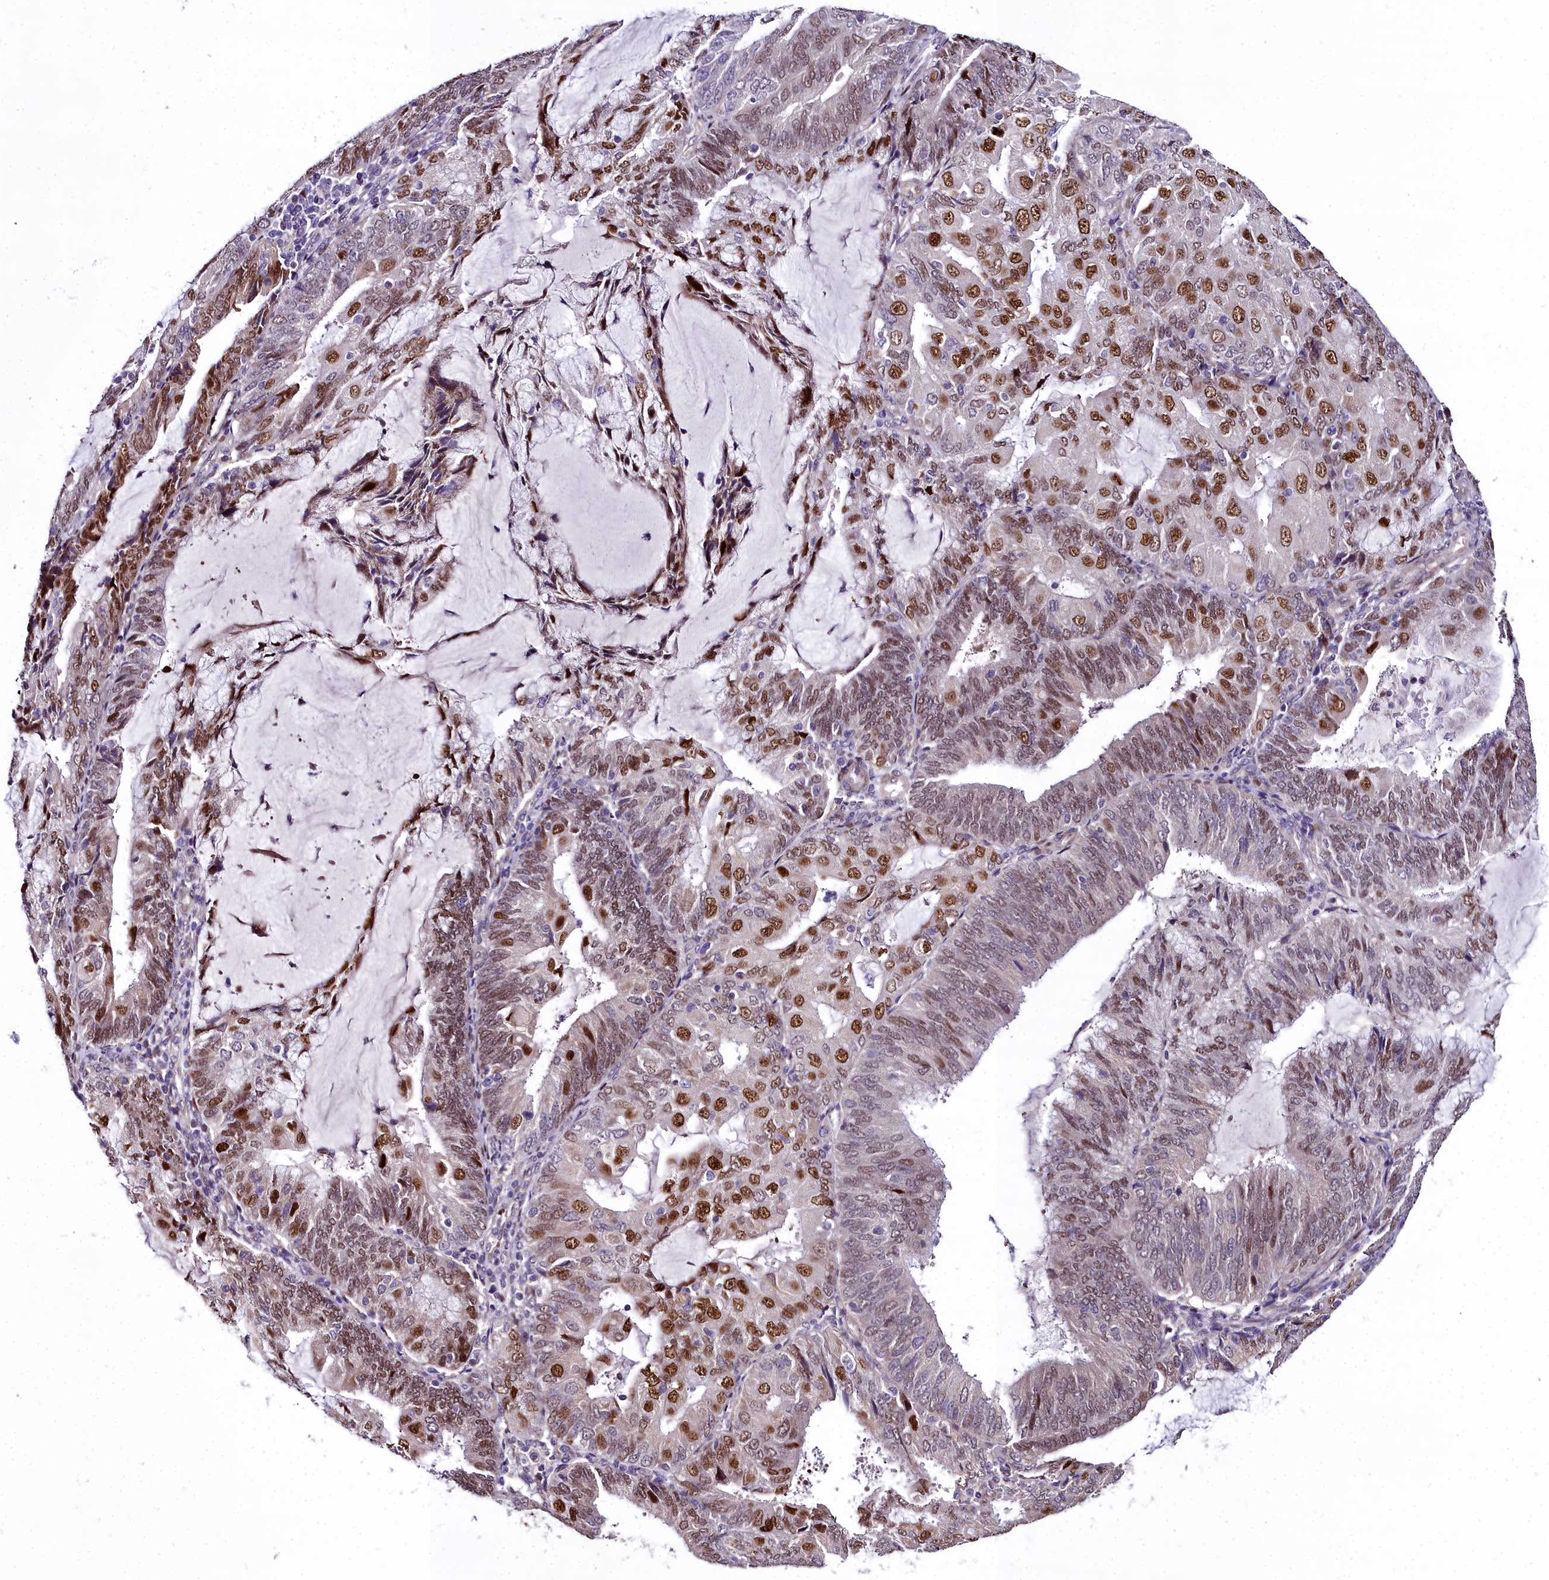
{"staining": {"intensity": "moderate", "quantity": ">75%", "location": "nuclear"}, "tissue": "endometrial cancer", "cell_type": "Tumor cells", "image_type": "cancer", "snomed": [{"axis": "morphology", "description": "Adenocarcinoma, NOS"}, {"axis": "topography", "description": "Endometrium"}], "caption": "Immunohistochemical staining of adenocarcinoma (endometrial) demonstrates moderate nuclear protein expression in about >75% of tumor cells. Immunohistochemistry (ihc) stains the protein of interest in brown and the nuclei are stained blue.", "gene": "AP1M1", "patient": {"sex": "female", "age": 81}}